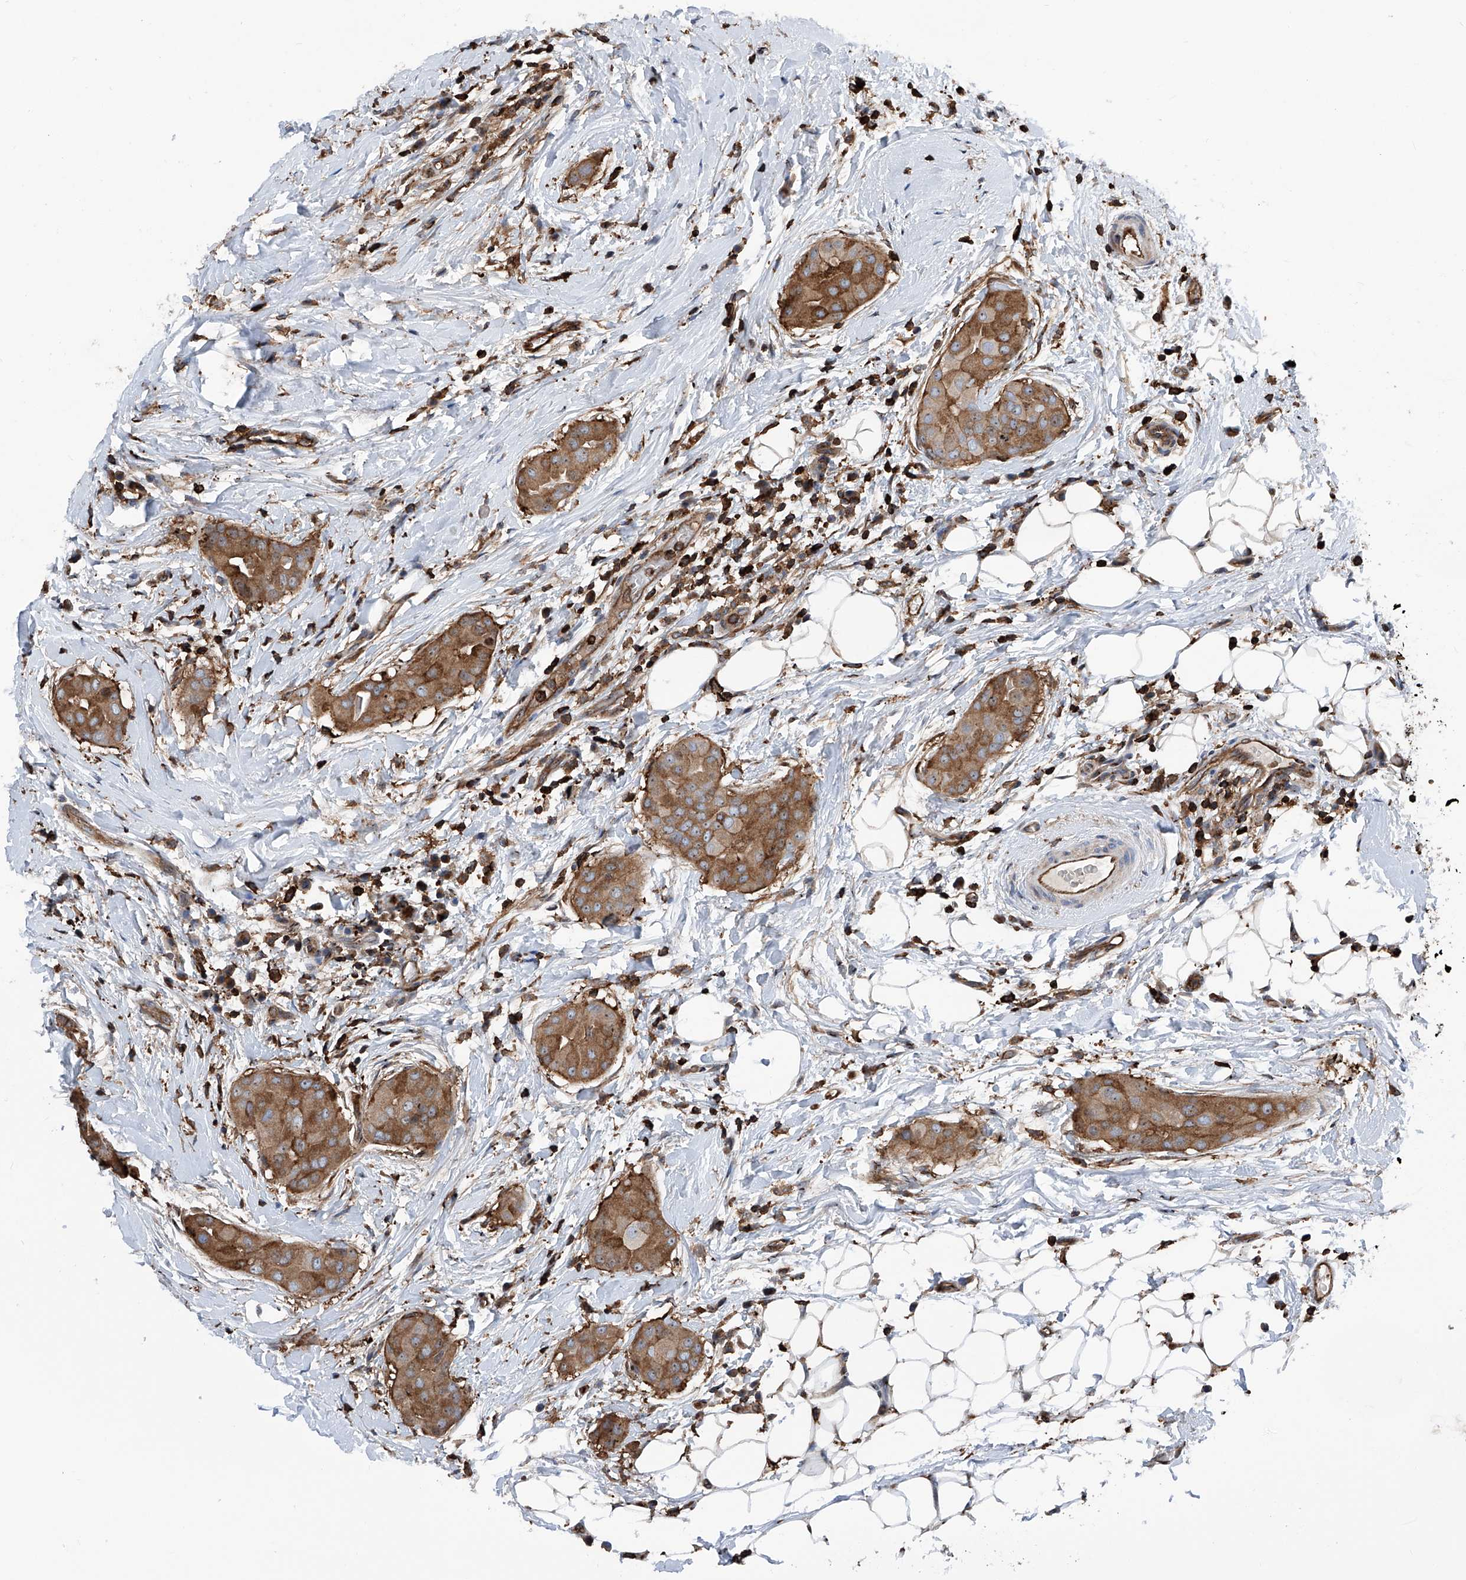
{"staining": {"intensity": "moderate", "quantity": ">75%", "location": "cytoplasmic/membranous"}, "tissue": "thyroid cancer", "cell_type": "Tumor cells", "image_type": "cancer", "snomed": [{"axis": "morphology", "description": "Papillary adenocarcinoma, NOS"}, {"axis": "topography", "description": "Thyroid gland"}], "caption": "Immunohistochemical staining of human thyroid cancer (papillary adenocarcinoma) exhibits medium levels of moderate cytoplasmic/membranous expression in about >75% of tumor cells.", "gene": "ZNF484", "patient": {"sex": "male", "age": 33}}